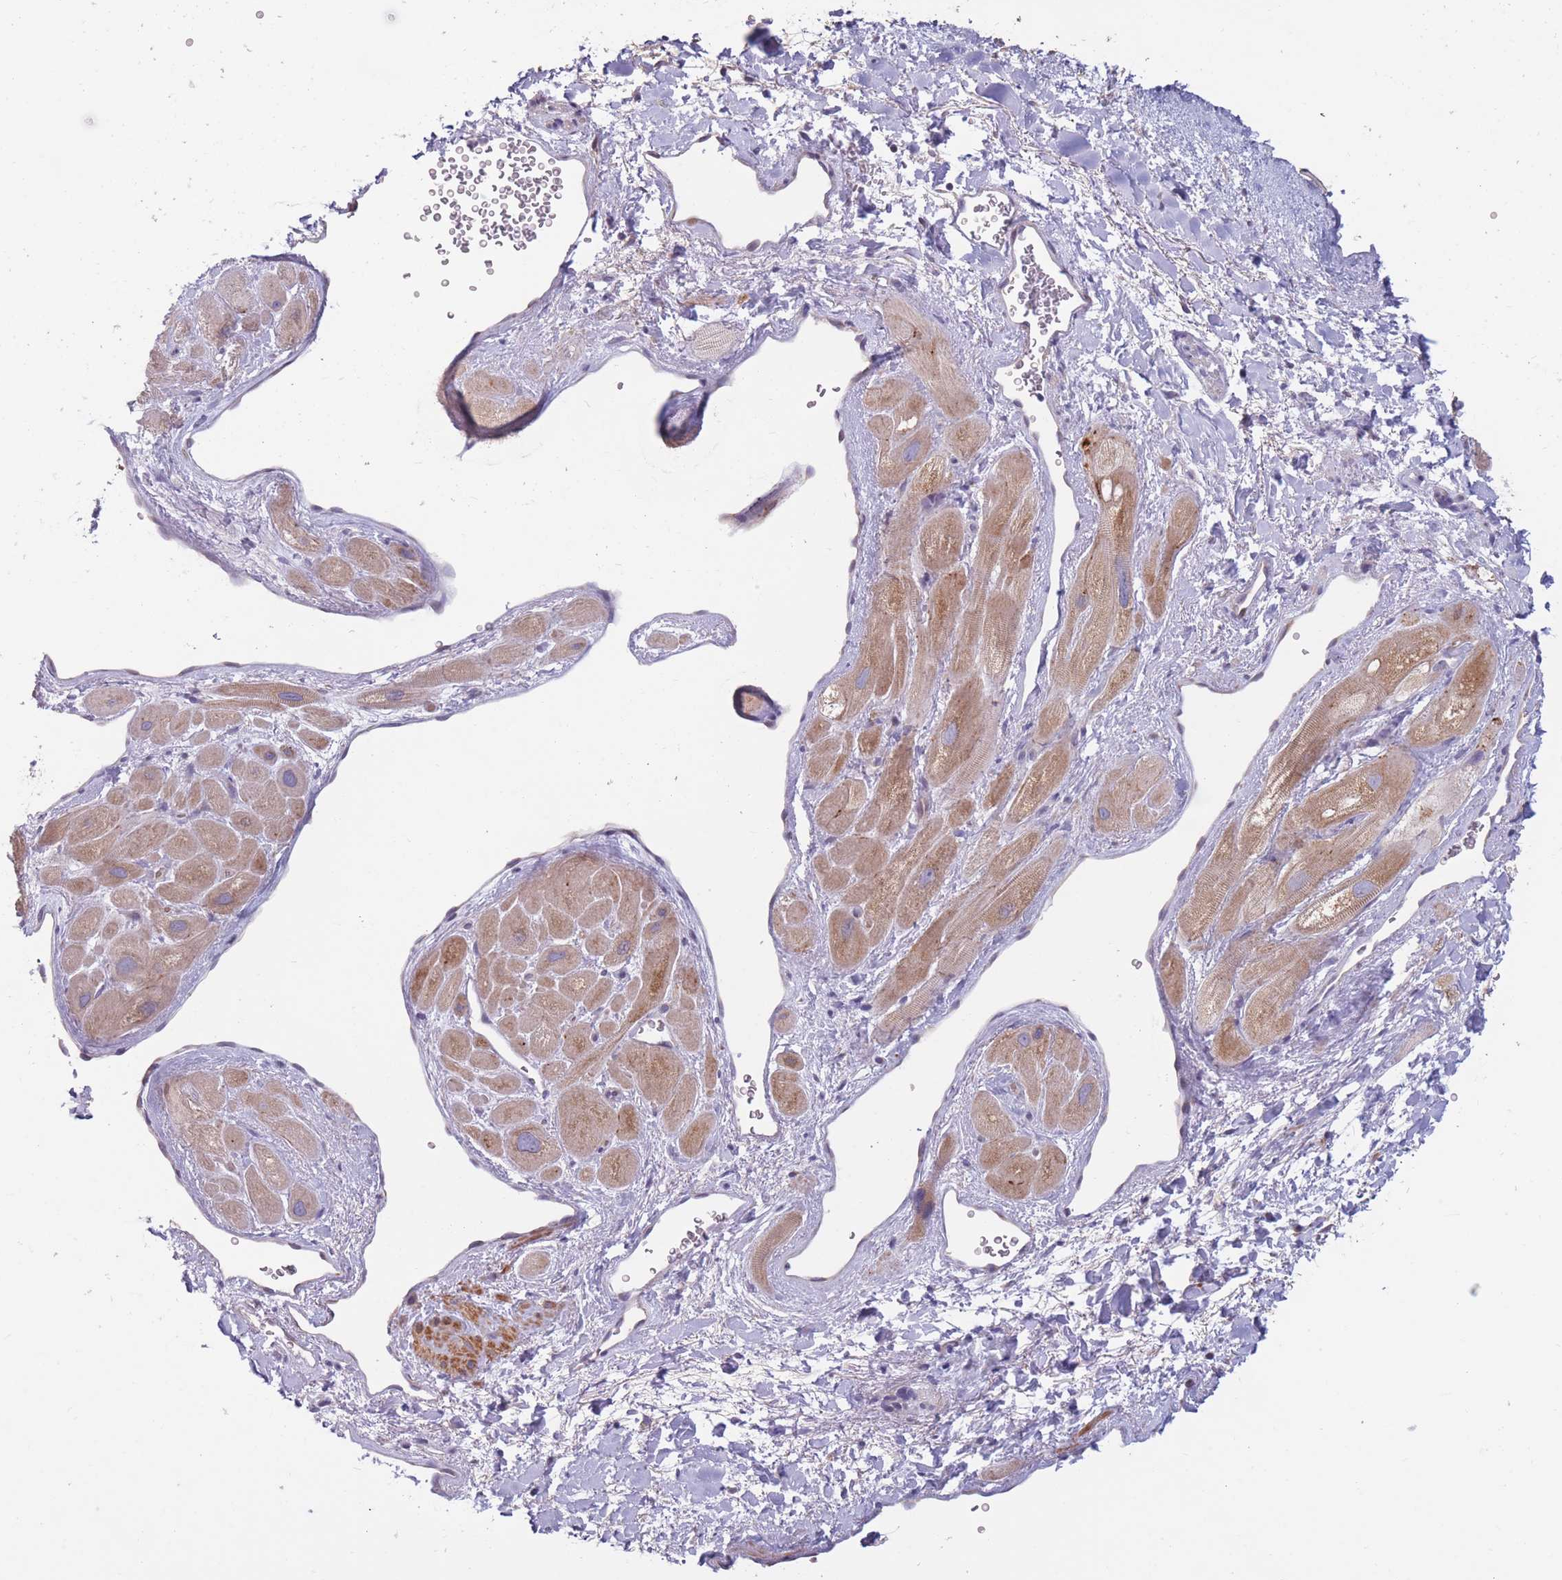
{"staining": {"intensity": "moderate", "quantity": ">75%", "location": "cytoplasmic/membranous"}, "tissue": "heart muscle", "cell_type": "Cardiomyocytes", "image_type": "normal", "snomed": [{"axis": "morphology", "description": "Normal tissue, NOS"}, {"axis": "topography", "description": "Heart"}], "caption": "Protein expression by immunohistochemistry demonstrates moderate cytoplasmic/membranous staining in approximately >75% of cardiomyocytes in benign heart muscle. The protein of interest is stained brown, and the nuclei are stained in blue (DAB IHC with brightfield microscopy, high magnification).", "gene": "CCNQ", "patient": {"sex": "male", "age": 49}}